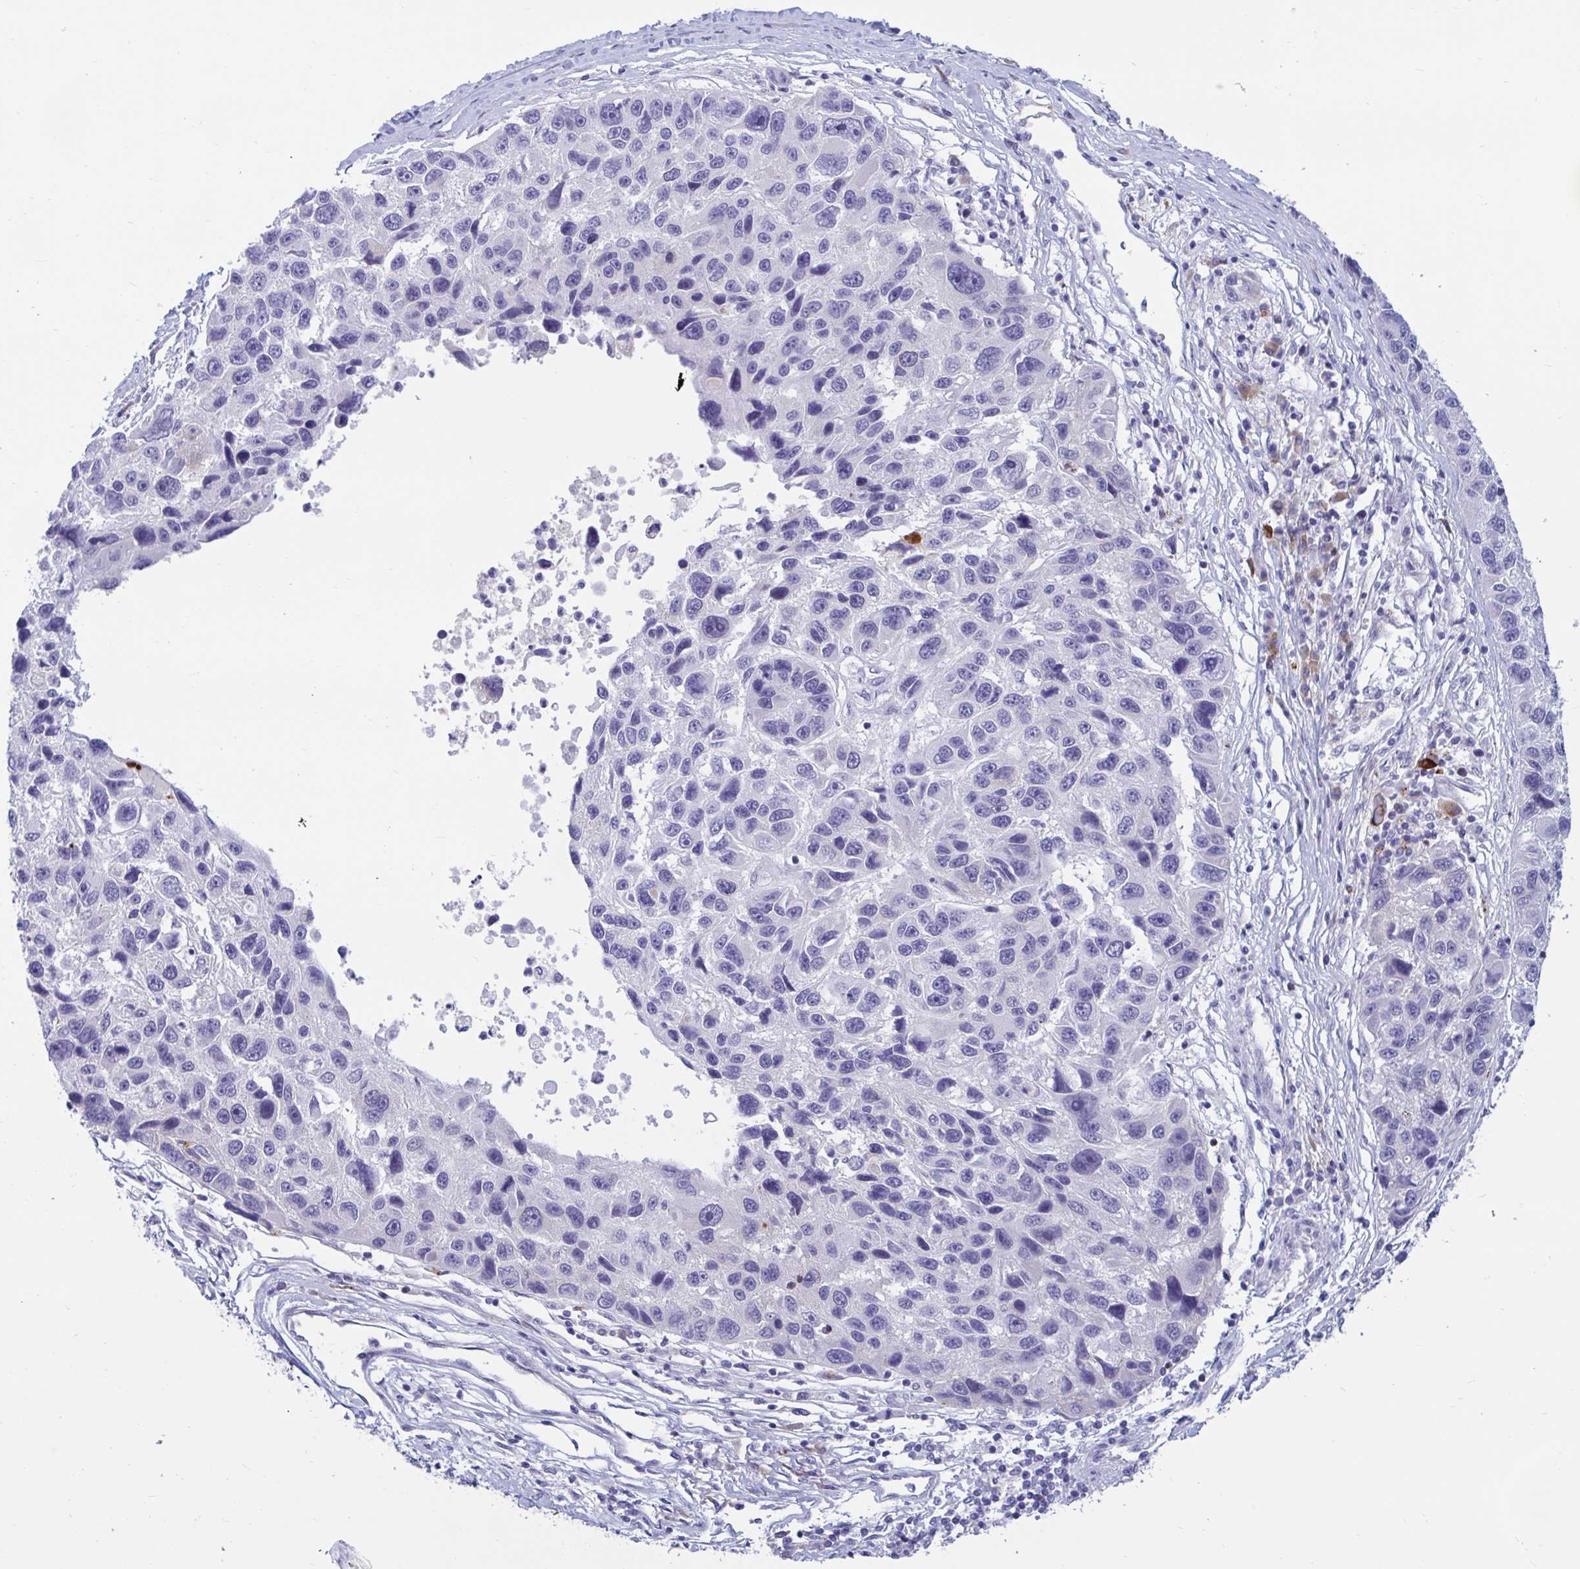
{"staining": {"intensity": "negative", "quantity": "none", "location": "none"}, "tissue": "melanoma", "cell_type": "Tumor cells", "image_type": "cancer", "snomed": [{"axis": "morphology", "description": "Malignant melanoma, NOS"}, {"axis": "topography", "description": "Skin"}], "caption": "This is an immunohistochemistry (IHC) photomicrograph of human melanoma. There is no staining in tumor cells.", "gene": "FAM219B", "patient": {"sex": "male", "age": 53}}